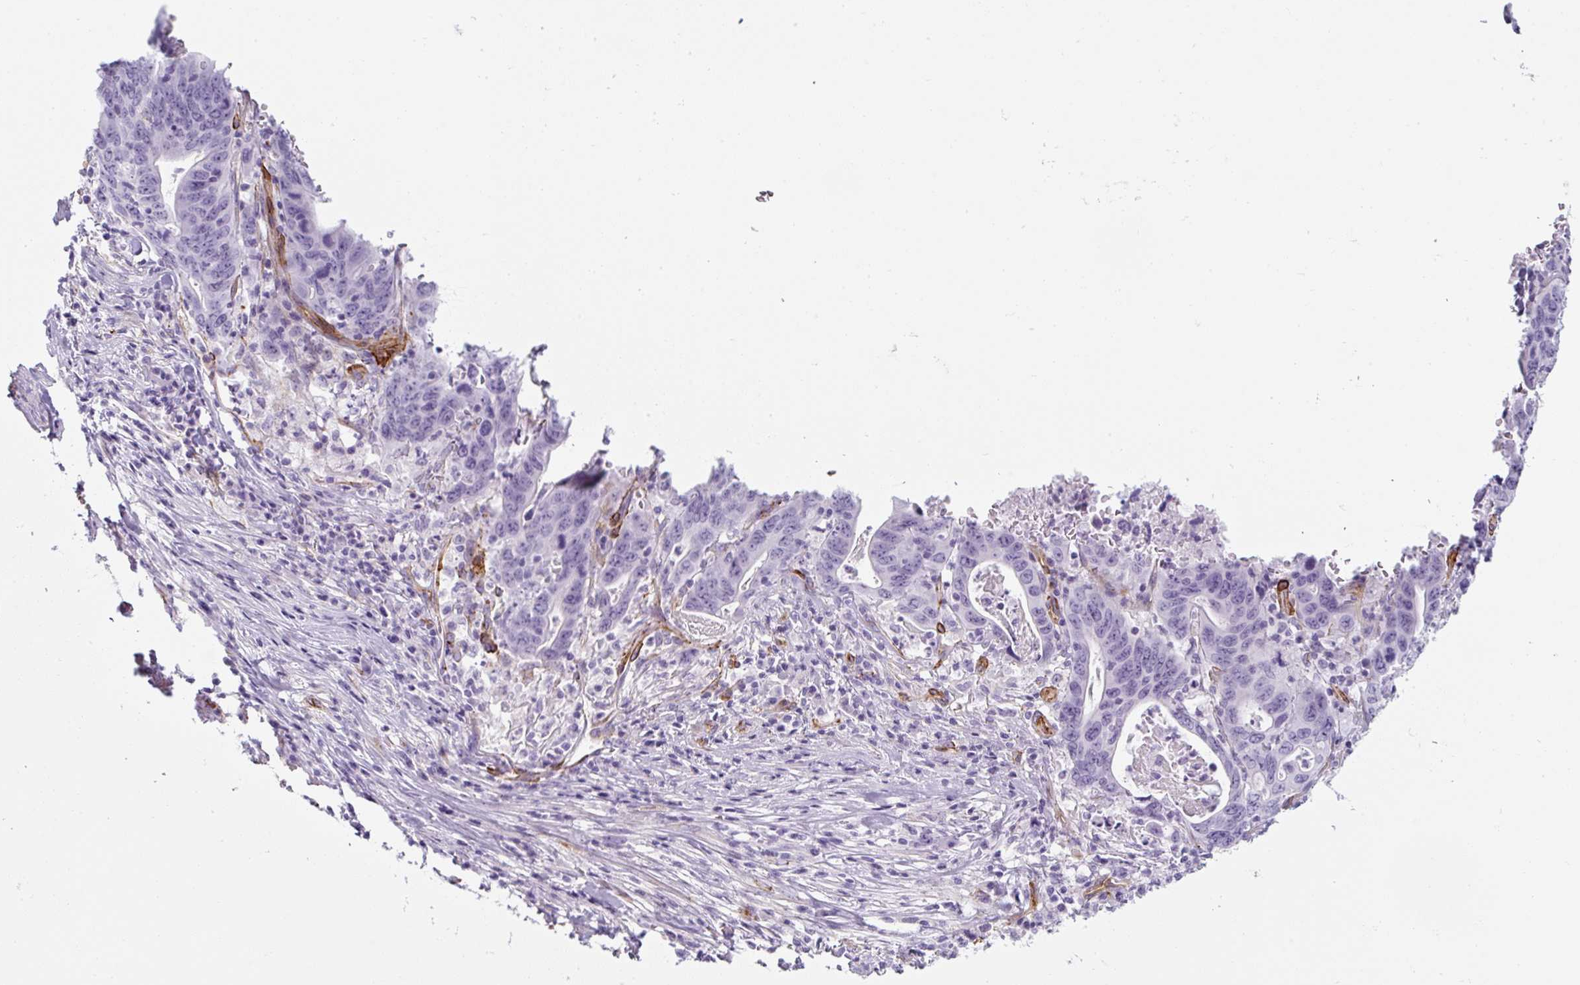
{"staining": {"intensity": "negative", "quantity": "none", "location": "none"}, "tissue": "lung cancer", "cell_type": "Tumor cells", "image_type": "cancer", "snomed": [{"axis": "morphology", "description": "Adenocarcinoma, NOS"}, {"axis": "topography", "description": "Lung"}], "caption": "An immunohistochemistry histopathology image of adenocarcinoma (lung) is shown. There is no staining in tumor cells of adenocarcinoma (lung).", "gene": "CAVIN3", "patient": {"sex": "female", "age": 60}}